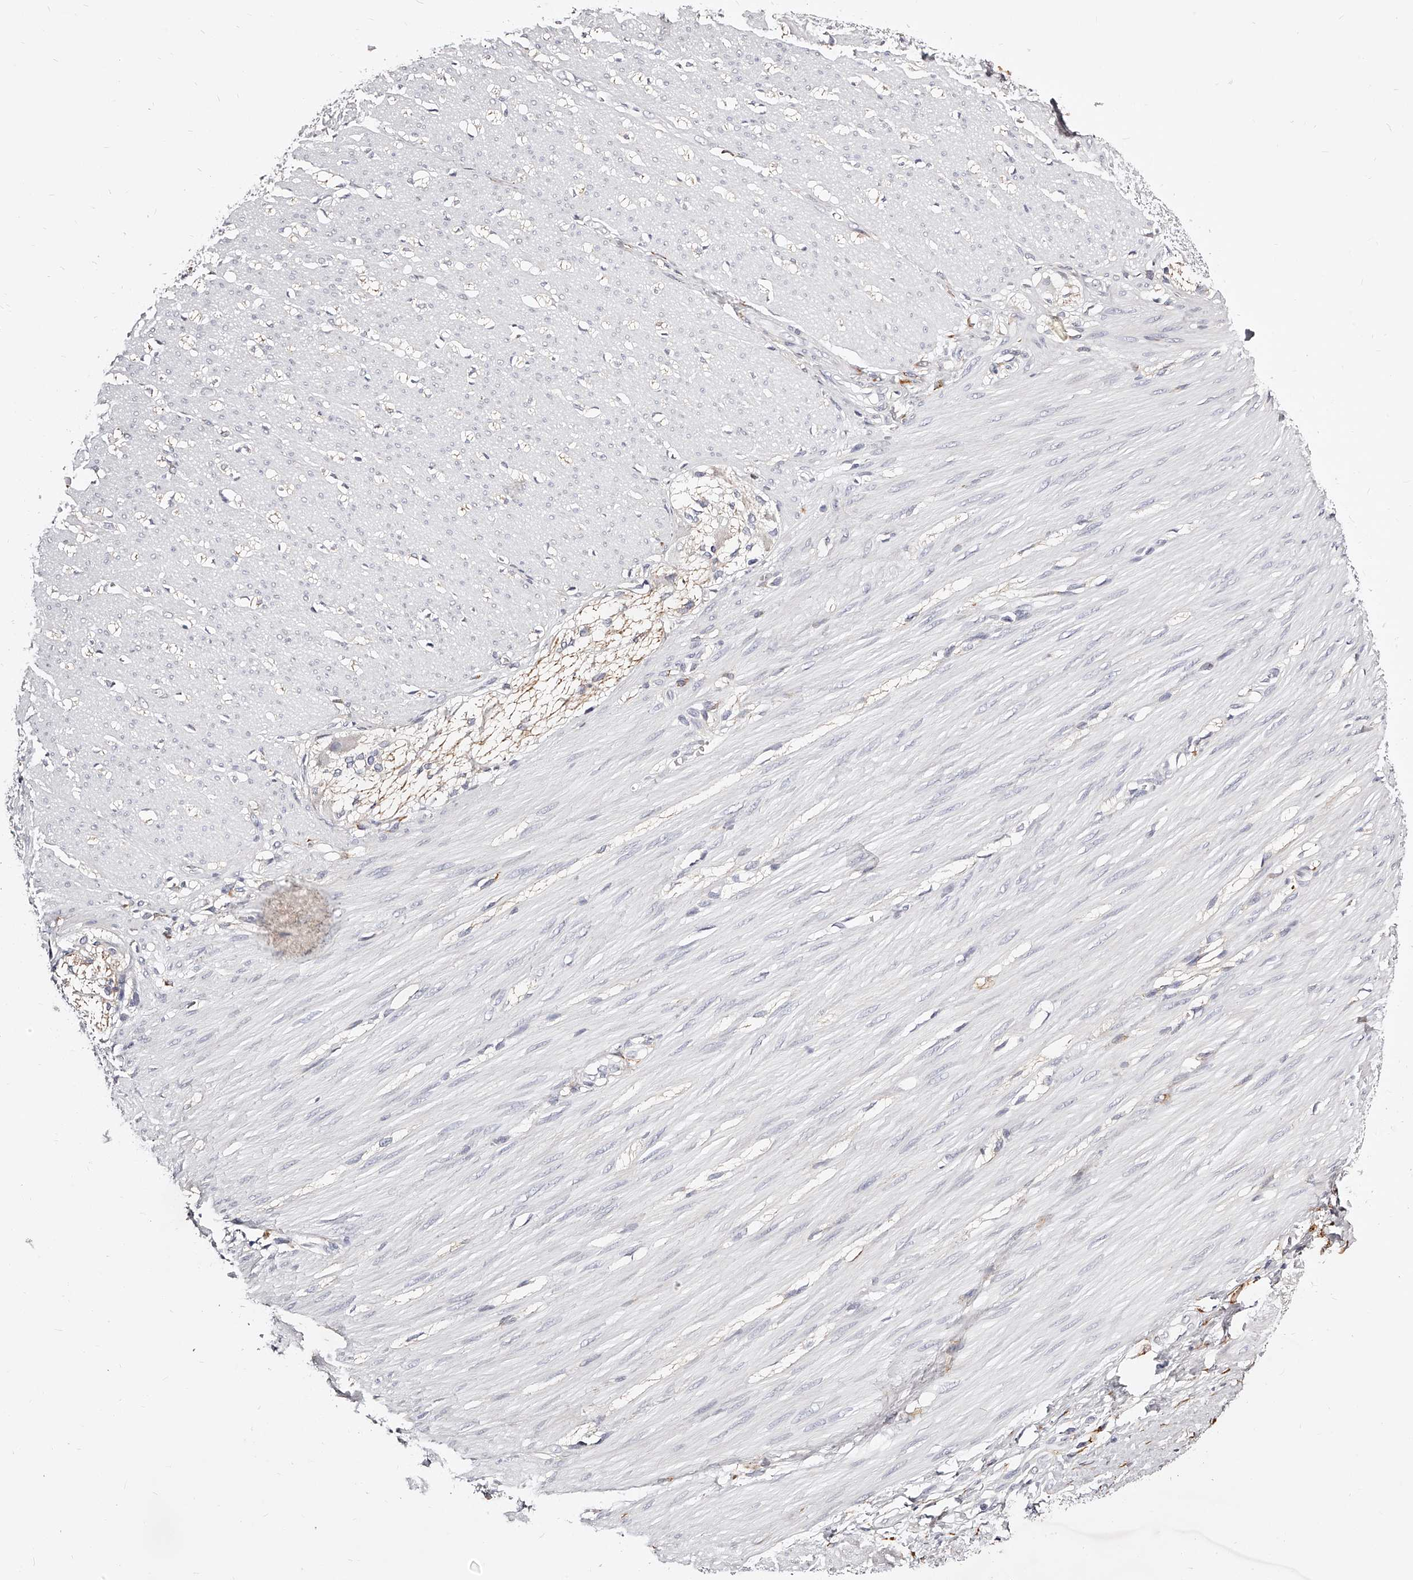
{"staining": {"intensity": "negative", "quantity": "none", "location": "none"}, "tissue": "smooth muscle", "cell_type": "Smooth muscle cells", "image_type": "normal", "snomed": [{"axis": "morphology", "description": "Normal tissue, NOS"}, {"axis": "morphology", "description": "Adenocarcinoma, NOS"}, {"axis": "topography", "description": "Colon"}, {"axis": "topography", "description": "Peripheral nerve tissue"}], "caption": "A high-resolution photomicrograph shows immunohistochemistry (IHC) staining of benign smooth muscle, which reveals no significant positivity in smooth muscle cells.", "gene": "CD82", "patient": {"sex": "male", "age": 14}}